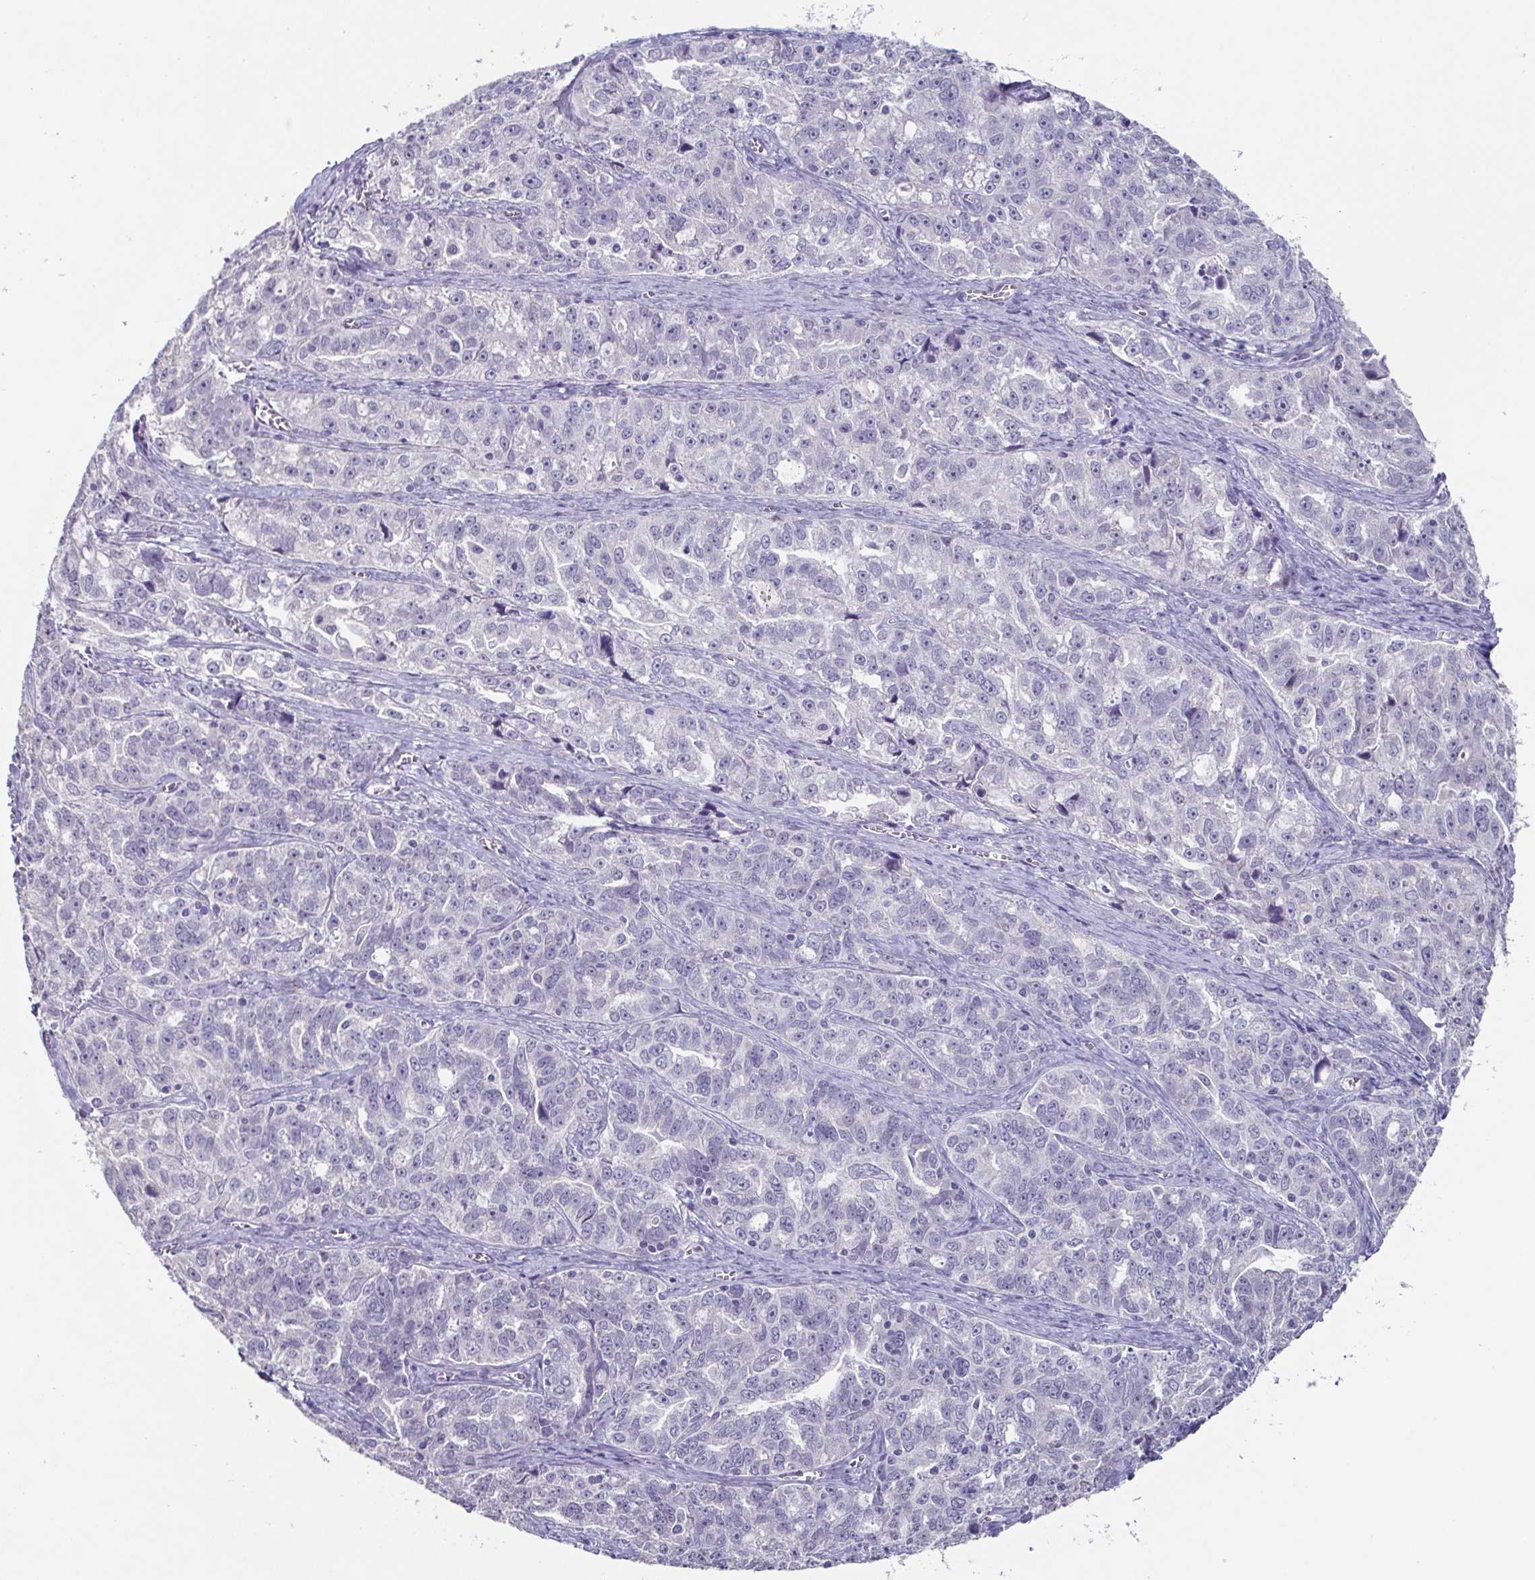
{"staining": {"intensity": "negative", "quantity": "none", "location": "none"}, "tissue": "ovarian cancer", "cell_type": "Tumor cells", "image_type": "cancer", "snomed": [{"axis": "morphology", "description": "Cystadenocarcinoma, serous, NOS"}, {"axis": "topography", "description": "Ovary"}], "caption": "The image shows no significant positivity in tumor cells of ovarian cancer (serous cystadenocarcinoma).", "gene": "GHRL", "patient": {"sex": "female", "age": 51}}